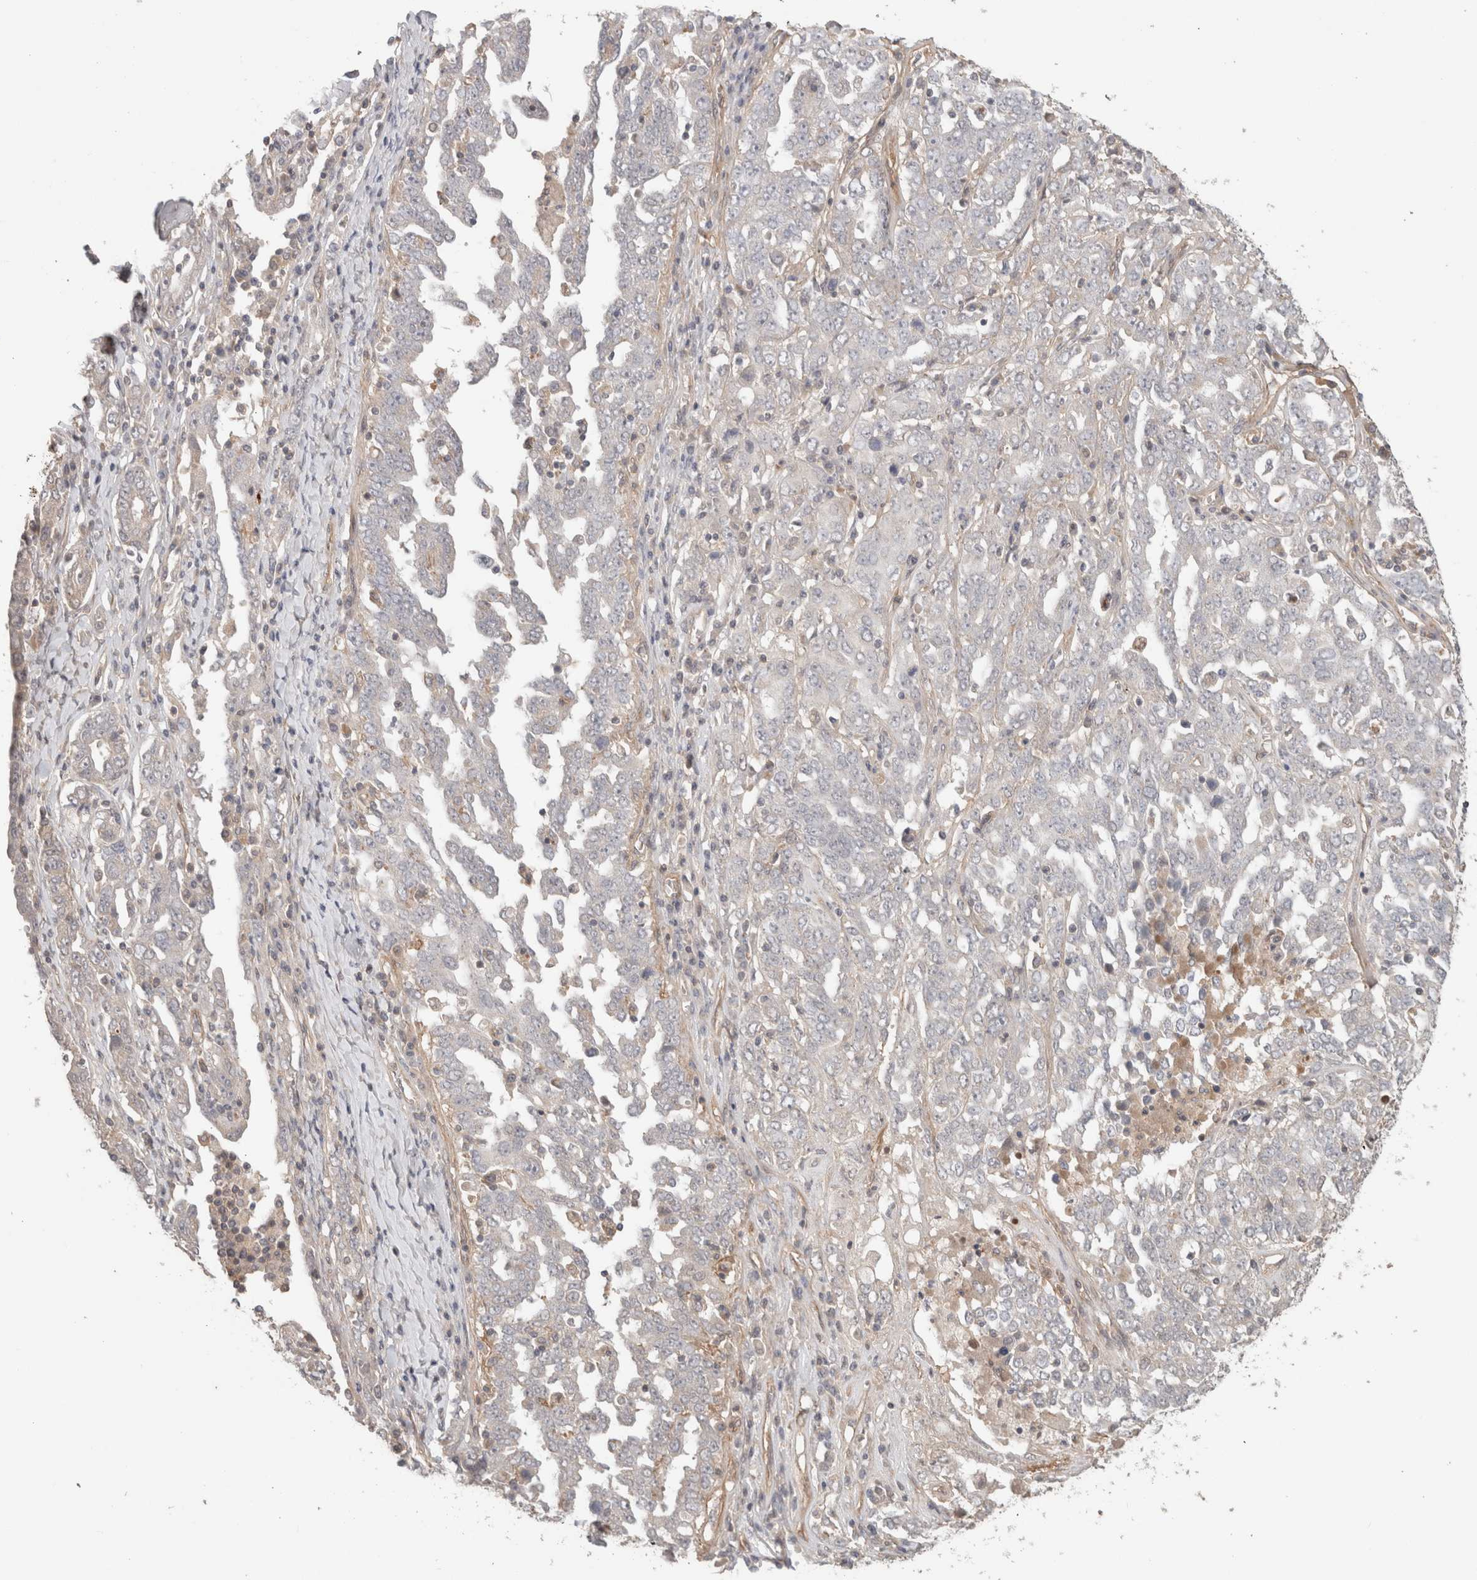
{"staining": {"intensity": "negative", "quantity": "none", "location": "none"}, "tissue": "ovarian cancer", "cell_type": "Tumor cells", "image_type": "cancer", "snomed": [{"axis": "morphology", "description": "Carcinoma, endometroid"}, {"axis": "topography", "description": "Ovary"}], "caption": "DAB (3,3'-diaminobenzidine) immunohistochemical staining of ovarian cancer demonstrates no significant staining in tumor cells.", "gene": "HSPG2", "patient": {"sex": "female", "age": 62}}